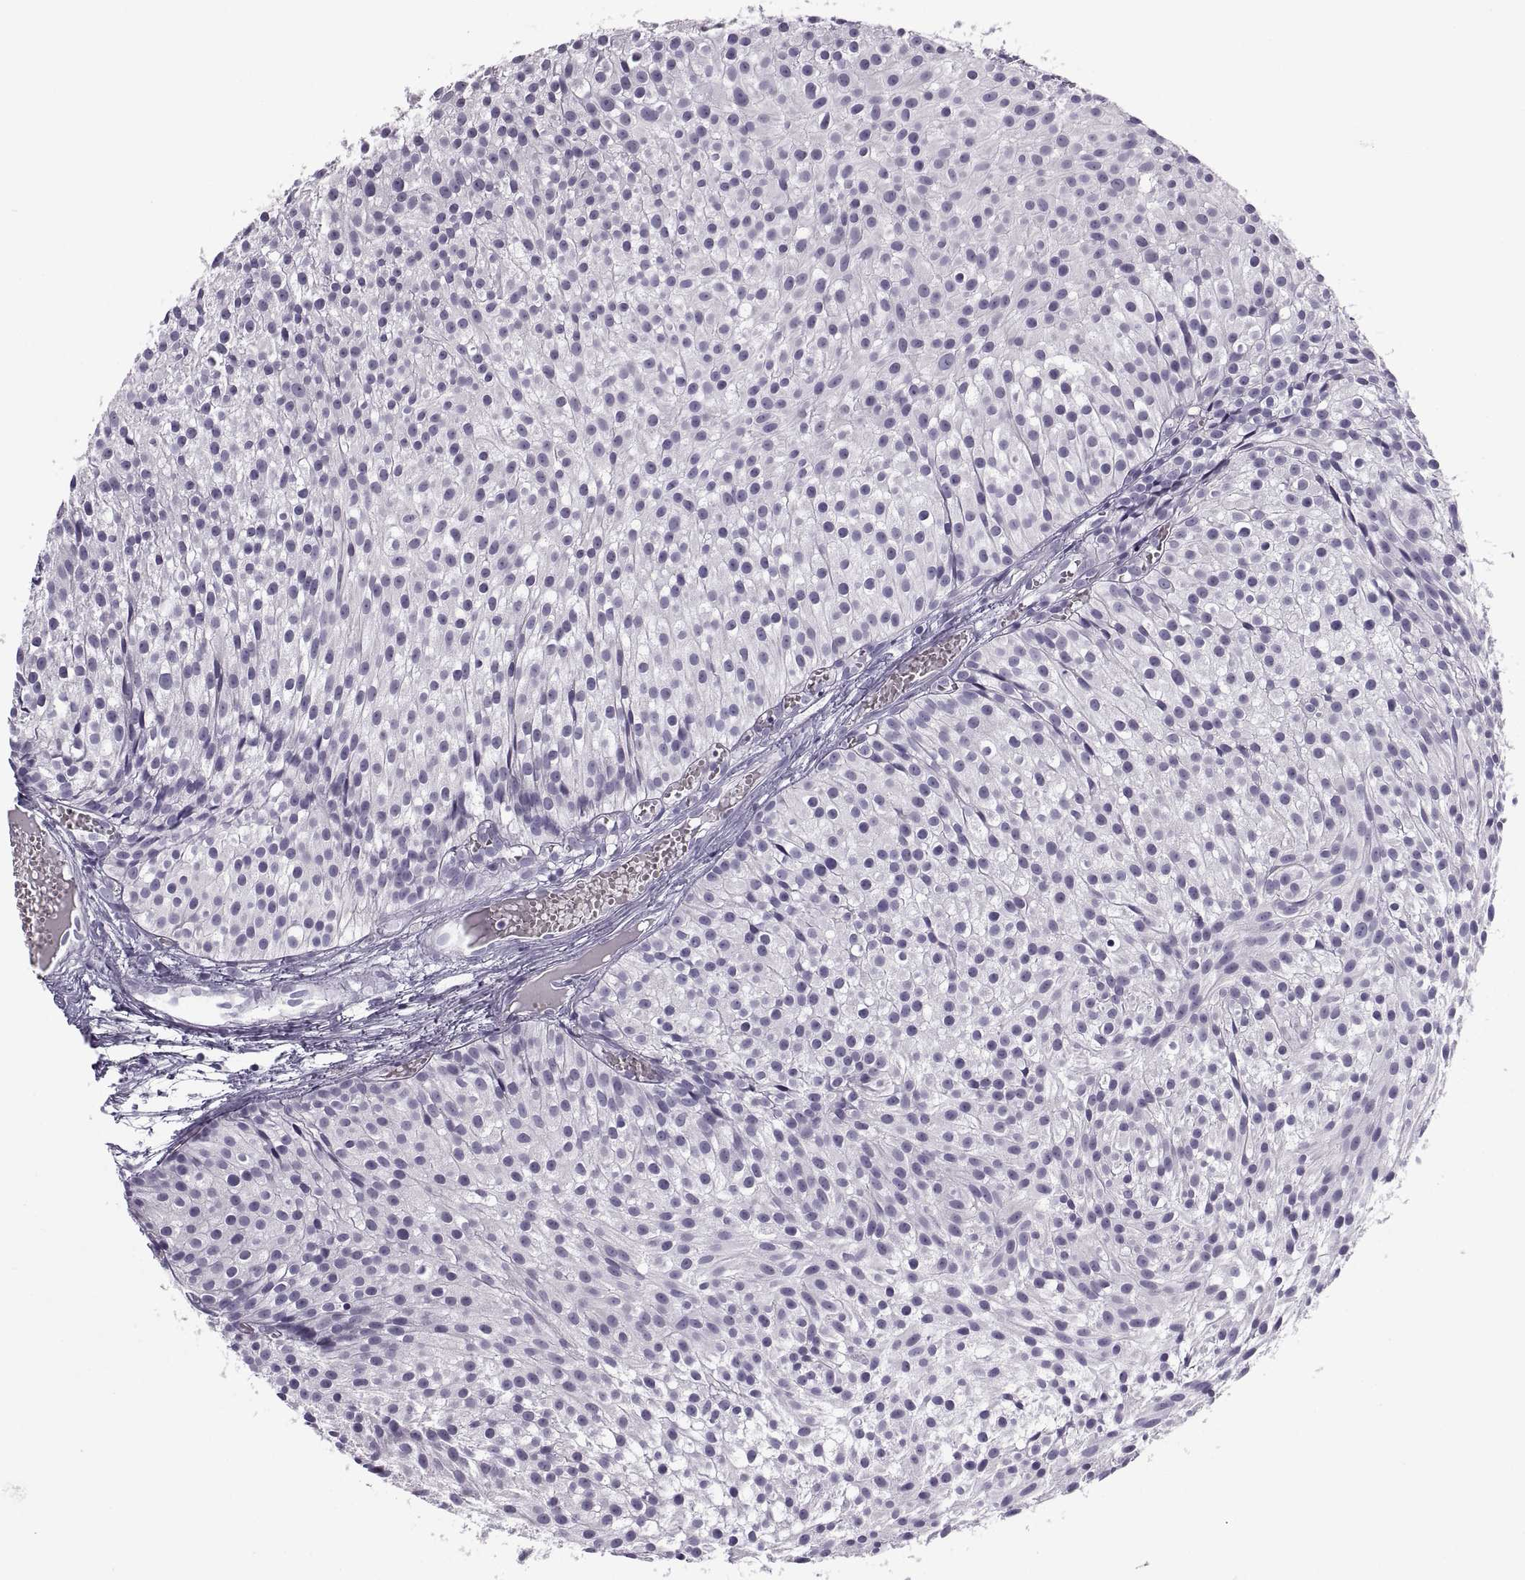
{"staining": {"intensity": "negative", "quantity": "none", "location": "none"}, "tissue": "urothelial cancer", "cell_type": "Tumor cells", "image_type": "cancer", "snomed": [{"axis": "morphology", "description": "Urothelial carcinoma, Low grade"}, {"axis": "topography", "description": "Urinary bladder"}], "caption": "Tumor cells show no significant protein positivity in urothelial carcinoma (low-grade).", "gene": "C3orf22", "patient": {"sex": "male", "age": 63}}